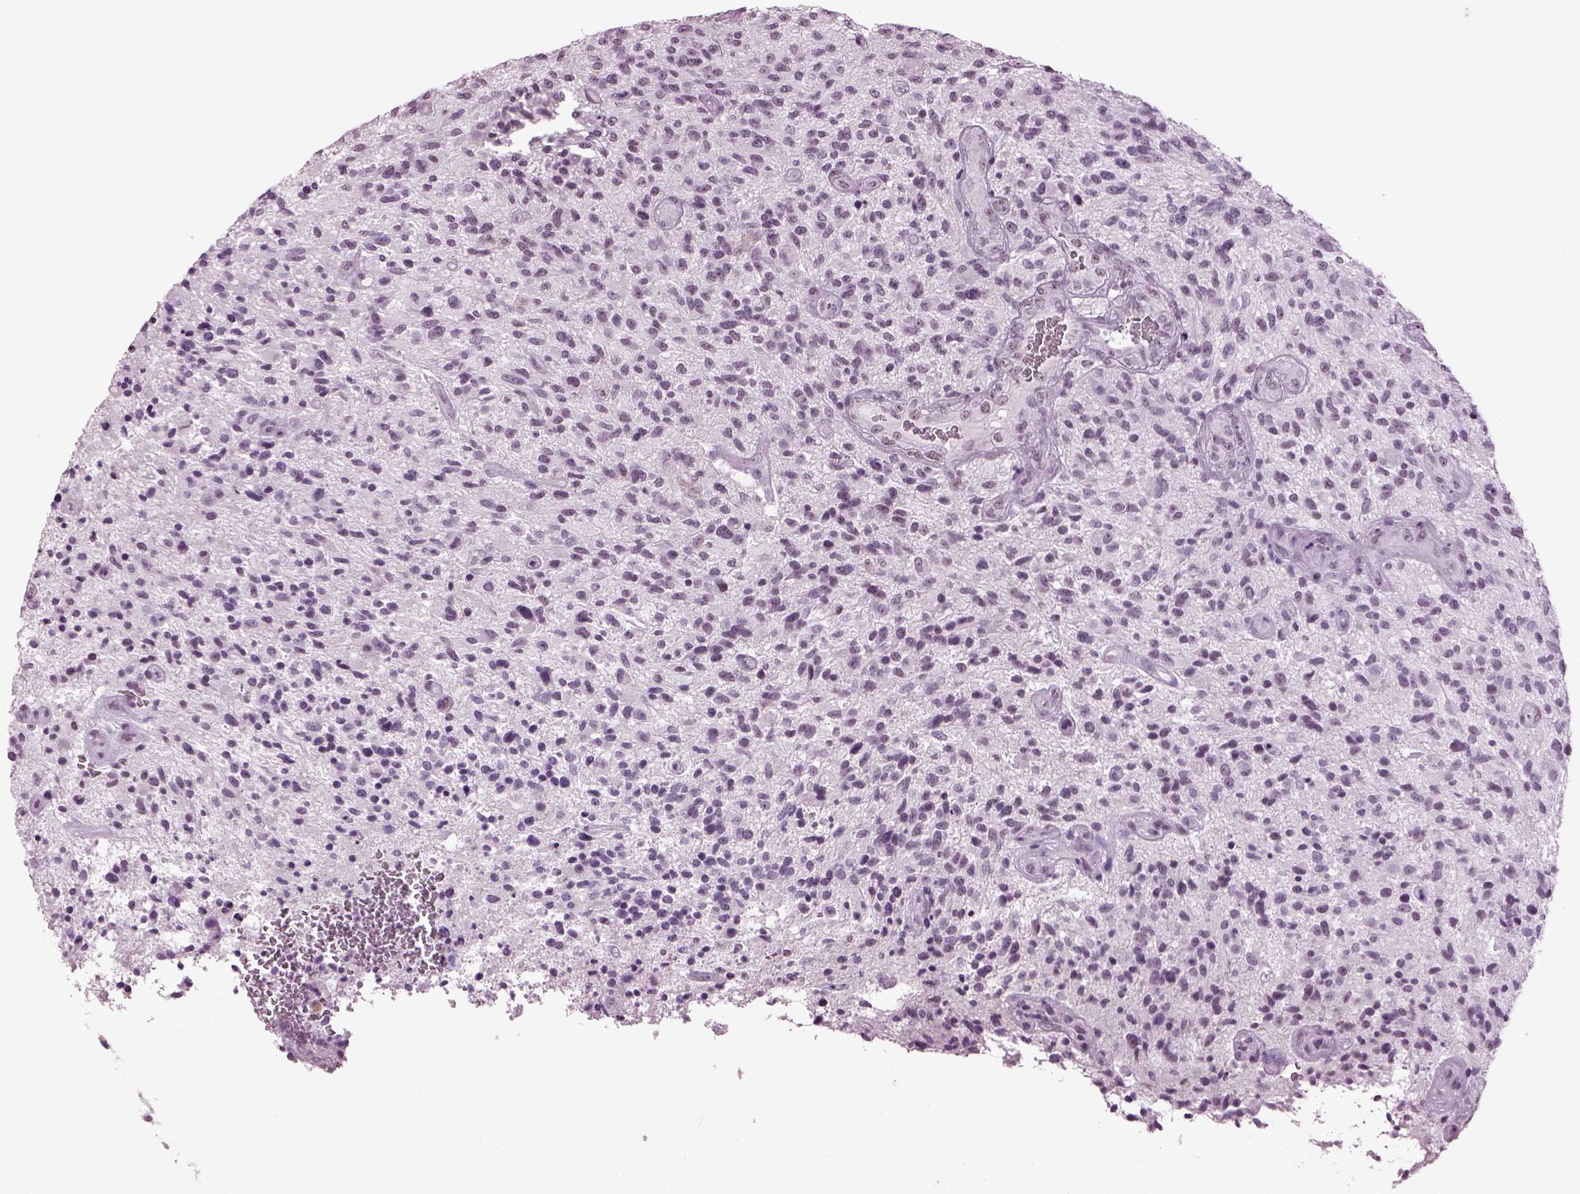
{"staining": {"intensity": "negative", "quantity": "none", "location": "none"}, "tissue": "glioma", "cell_type": "Tumor cells", "image_type": "cancer", "snomed": [{"axis": "morphology", "description": "Glioma, malignant, High grade"}, {"axis": "topography", "description": "Brain"}], "caption": "Human glioma stained for a protein using immunohistochemistry demonstrates no staining in tumor cells.", "gene": "ADGRG2", "patient": {"sex": "male", "age": 47}}